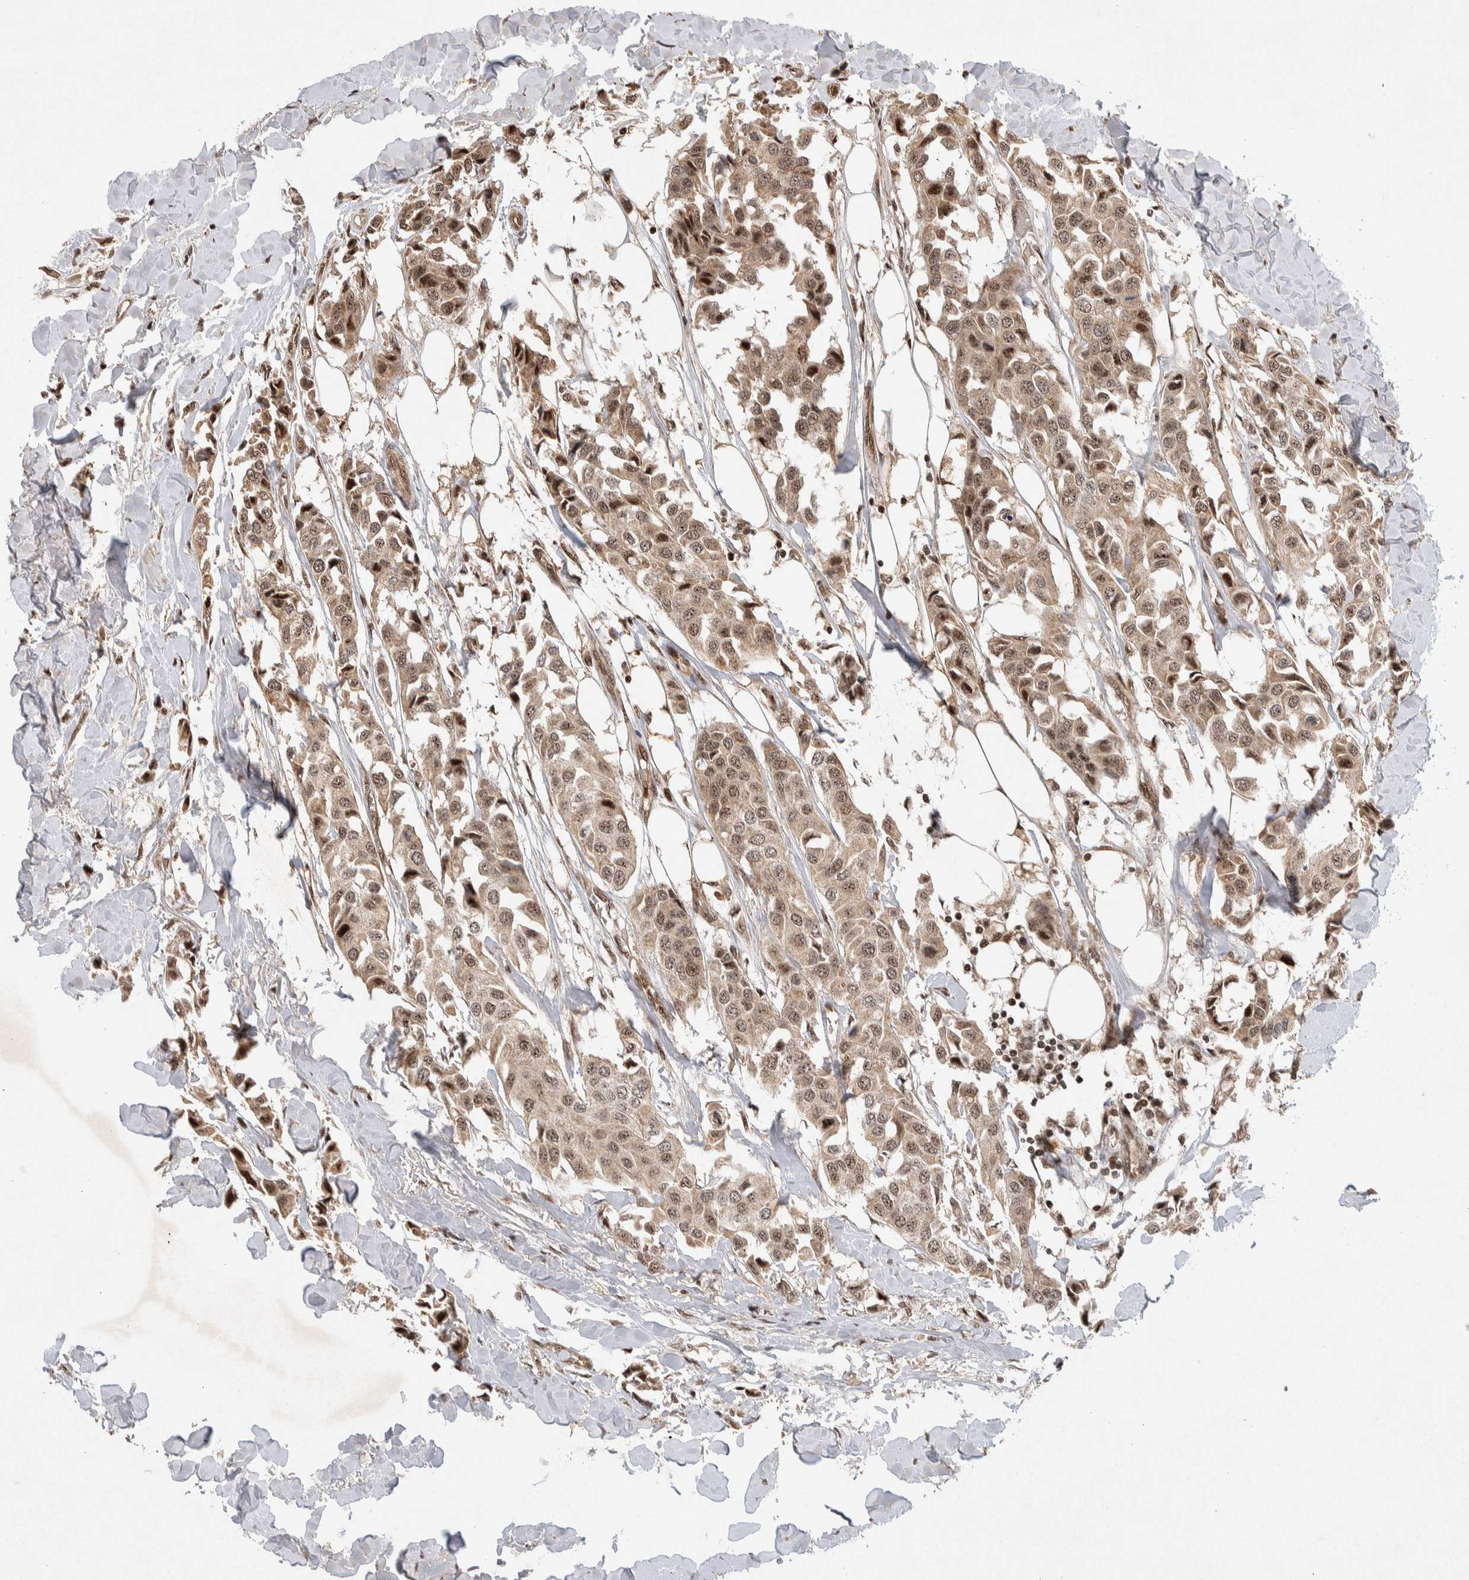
{"staining": {"intensity": "weak", "quantity": ">75%", "location": "cytoplasmic/membranous,nuclear"}, "tissue": "breast cancer", "cell_type": "Tumor cells", "image_type": "cancer", "snomed": [{"axis": "morphology", "description": "Duct carcinoma"}, {"axis": "topography", "description": "Breast"}], "caption": "Weak cytoplasmic/membranous and nuclear protein expression is appreciated in about >75% of tumor cells in infiltrating ductal carcinoma (breast).", "gene": "TOR1B", "patient": {"sex": "female", "age": 80}}